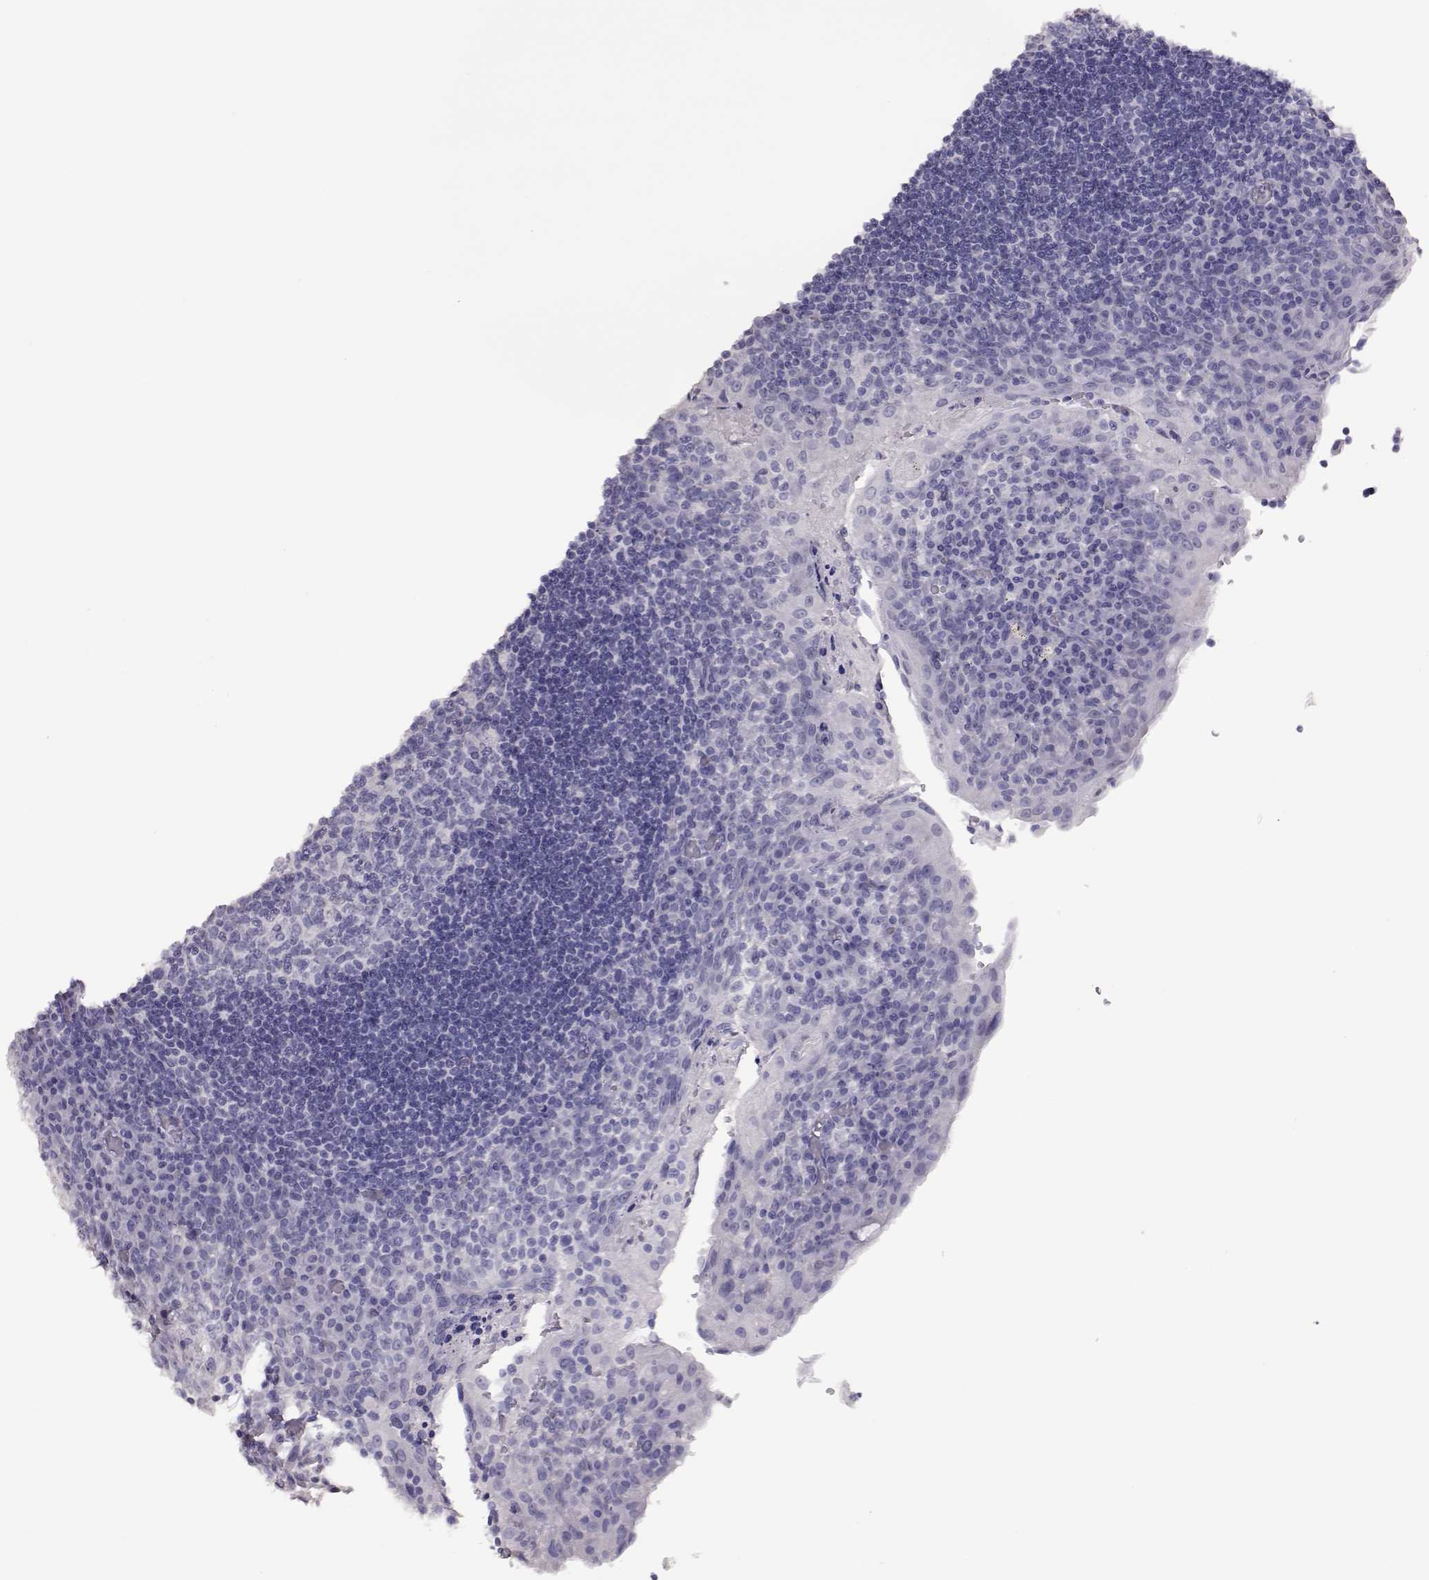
{"staining": {"intensity": "negative", "quantity": "none", "location": "none"}, "tissue": "tonsil", "cell_type": "Germinal center cells", "image_type": "normal", "snomed": [{"axis": "morphology", "description": "Normal tissue, NOS"}, {"axis": "topography", "description": "Tonsil"}], "caption": "Micrograph shows no significant protein staining in germinal center cells of benign tonsil. The staining is performed using DAB brown chromogen with nuclei counter-stained in using hematoxylin.", "gene": "PMCH", "patient": {"sex": "male", "age": 17}}